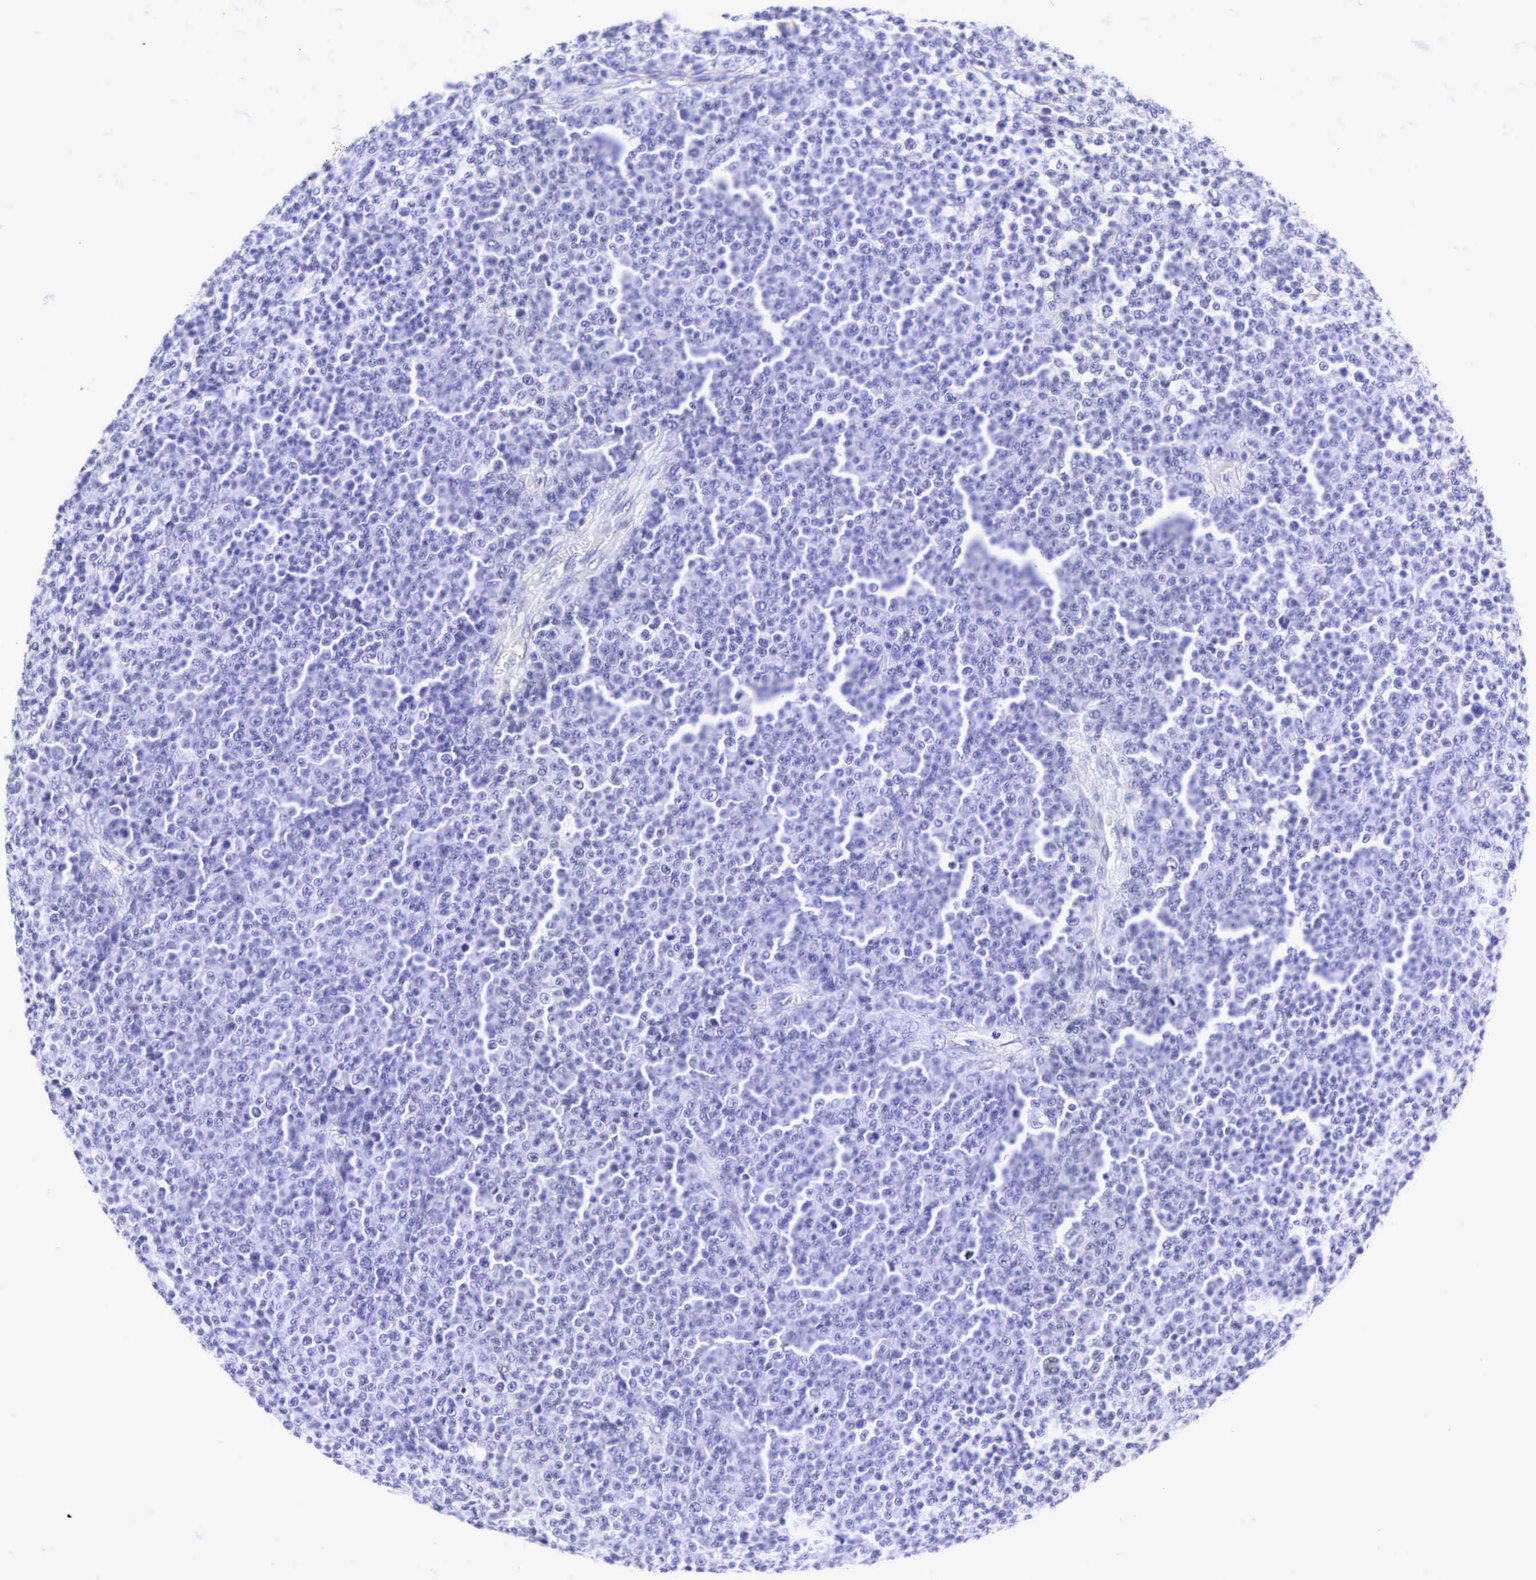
{"staining": {"intensity": "negative", "quantity": "none", "location": "none"}, "tissue": "melanoma", "cell_type": "Tumor cells", "image_type": "cancer", "snomed": [{"axis": "morphology", "description": "Malignant melanoma, Metastatic site"}, {"axis": "topography", "description": "Skin"}], "caption": "Protein analysis of melanoma reveals no significant positivity in tumor cells.", "gene": "CD1A", "patient": {"sex": "male", "age": 32}}